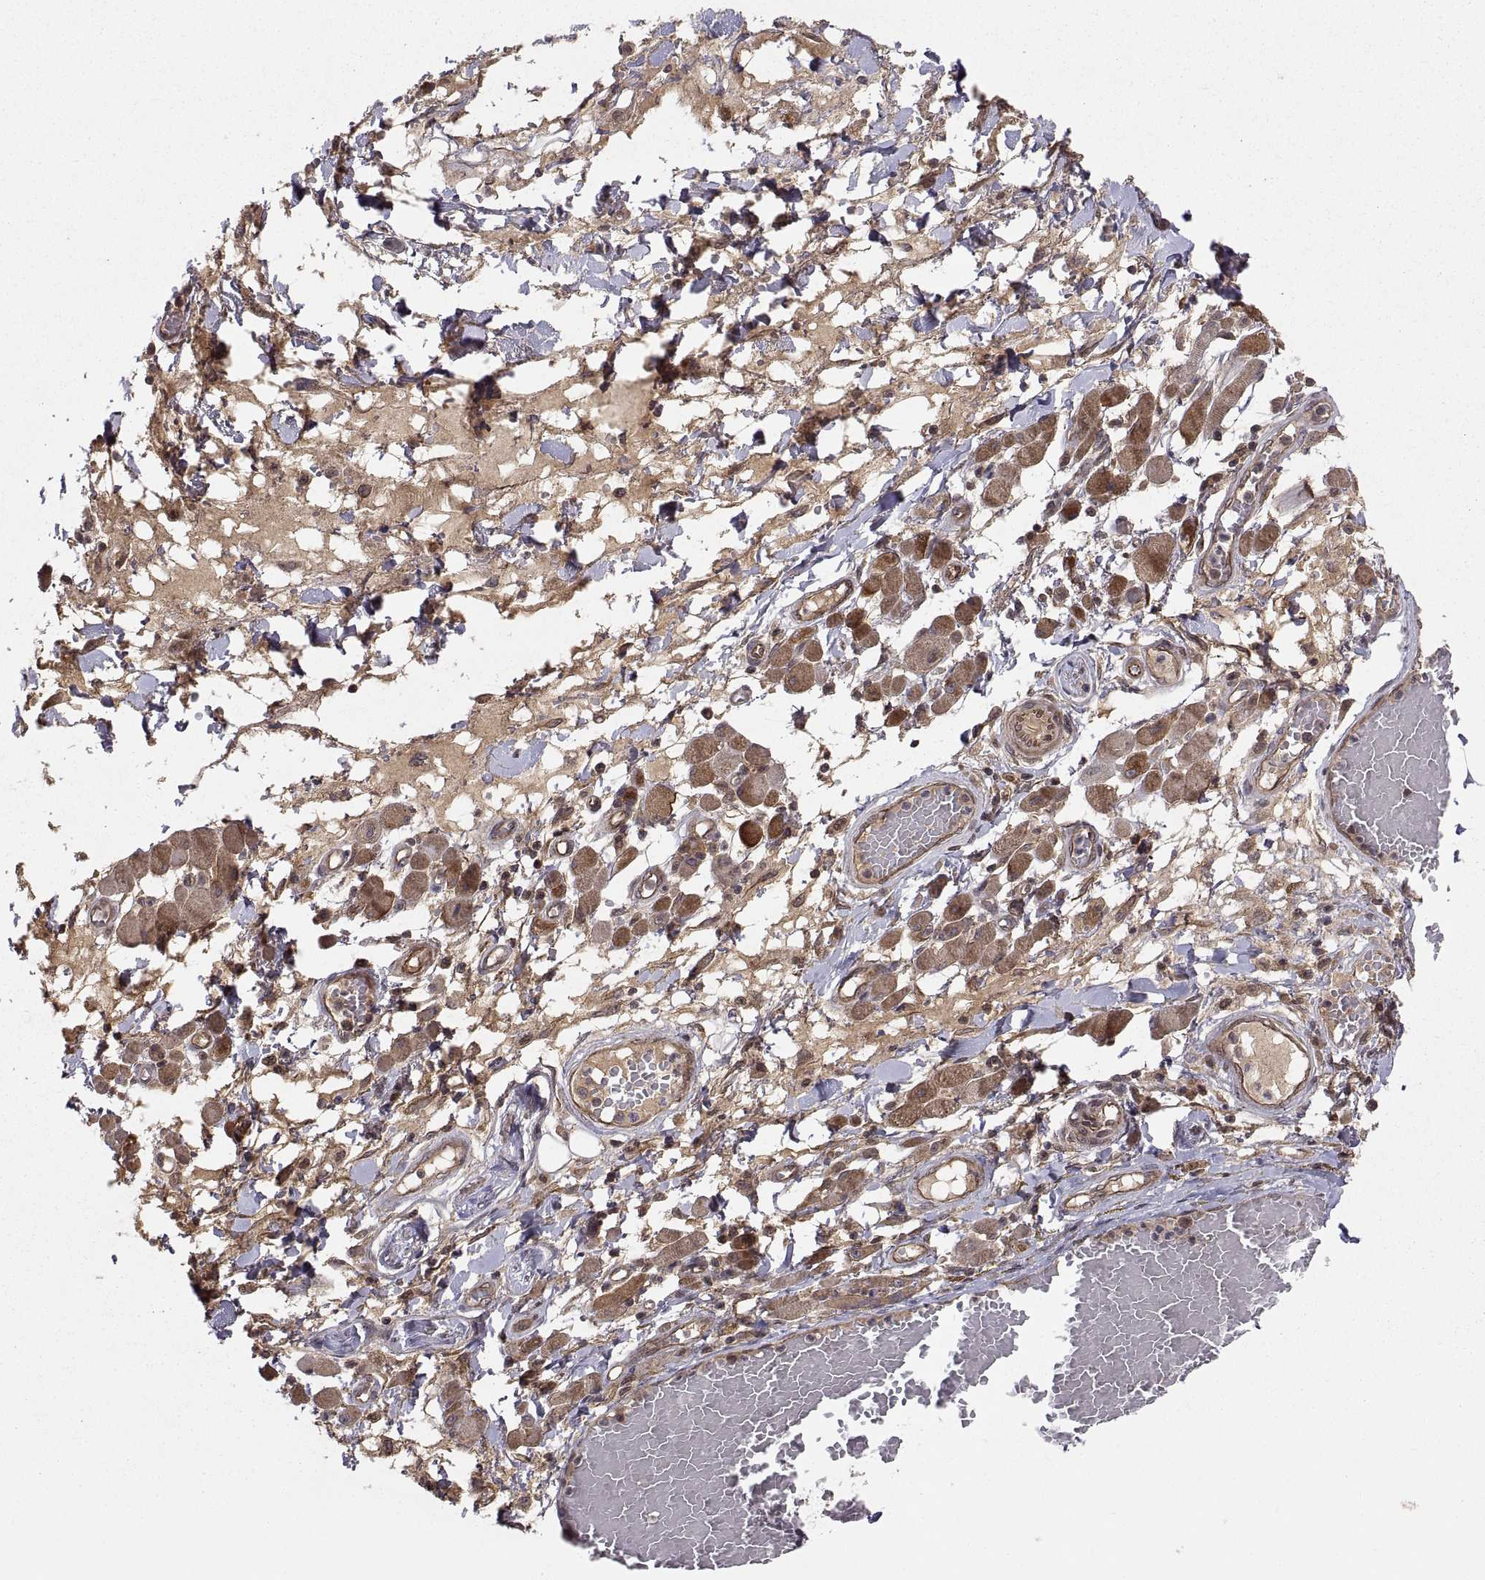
{"staining": {"intensity": "moderate", "quantity": "25%-75%", "location": "cytoplasmic/membranous"}, "tissue": "melanoma", "cell_type": "Tumor cells", "image_type": "cancer", "snomed": [{"axis": "morphology", "description": "Malignant melanoma, NOS"}, {"axis": "topography", "description": "Skin"}], "caption": "Immunohistochemistry of human malignant melanoma shows medium levels of moderate cytoplasmic/membranous staining in approximately 25%-75% of tumor cells.", "gene": "ABL2", "patient": {"sex": "female", "age": 91}}